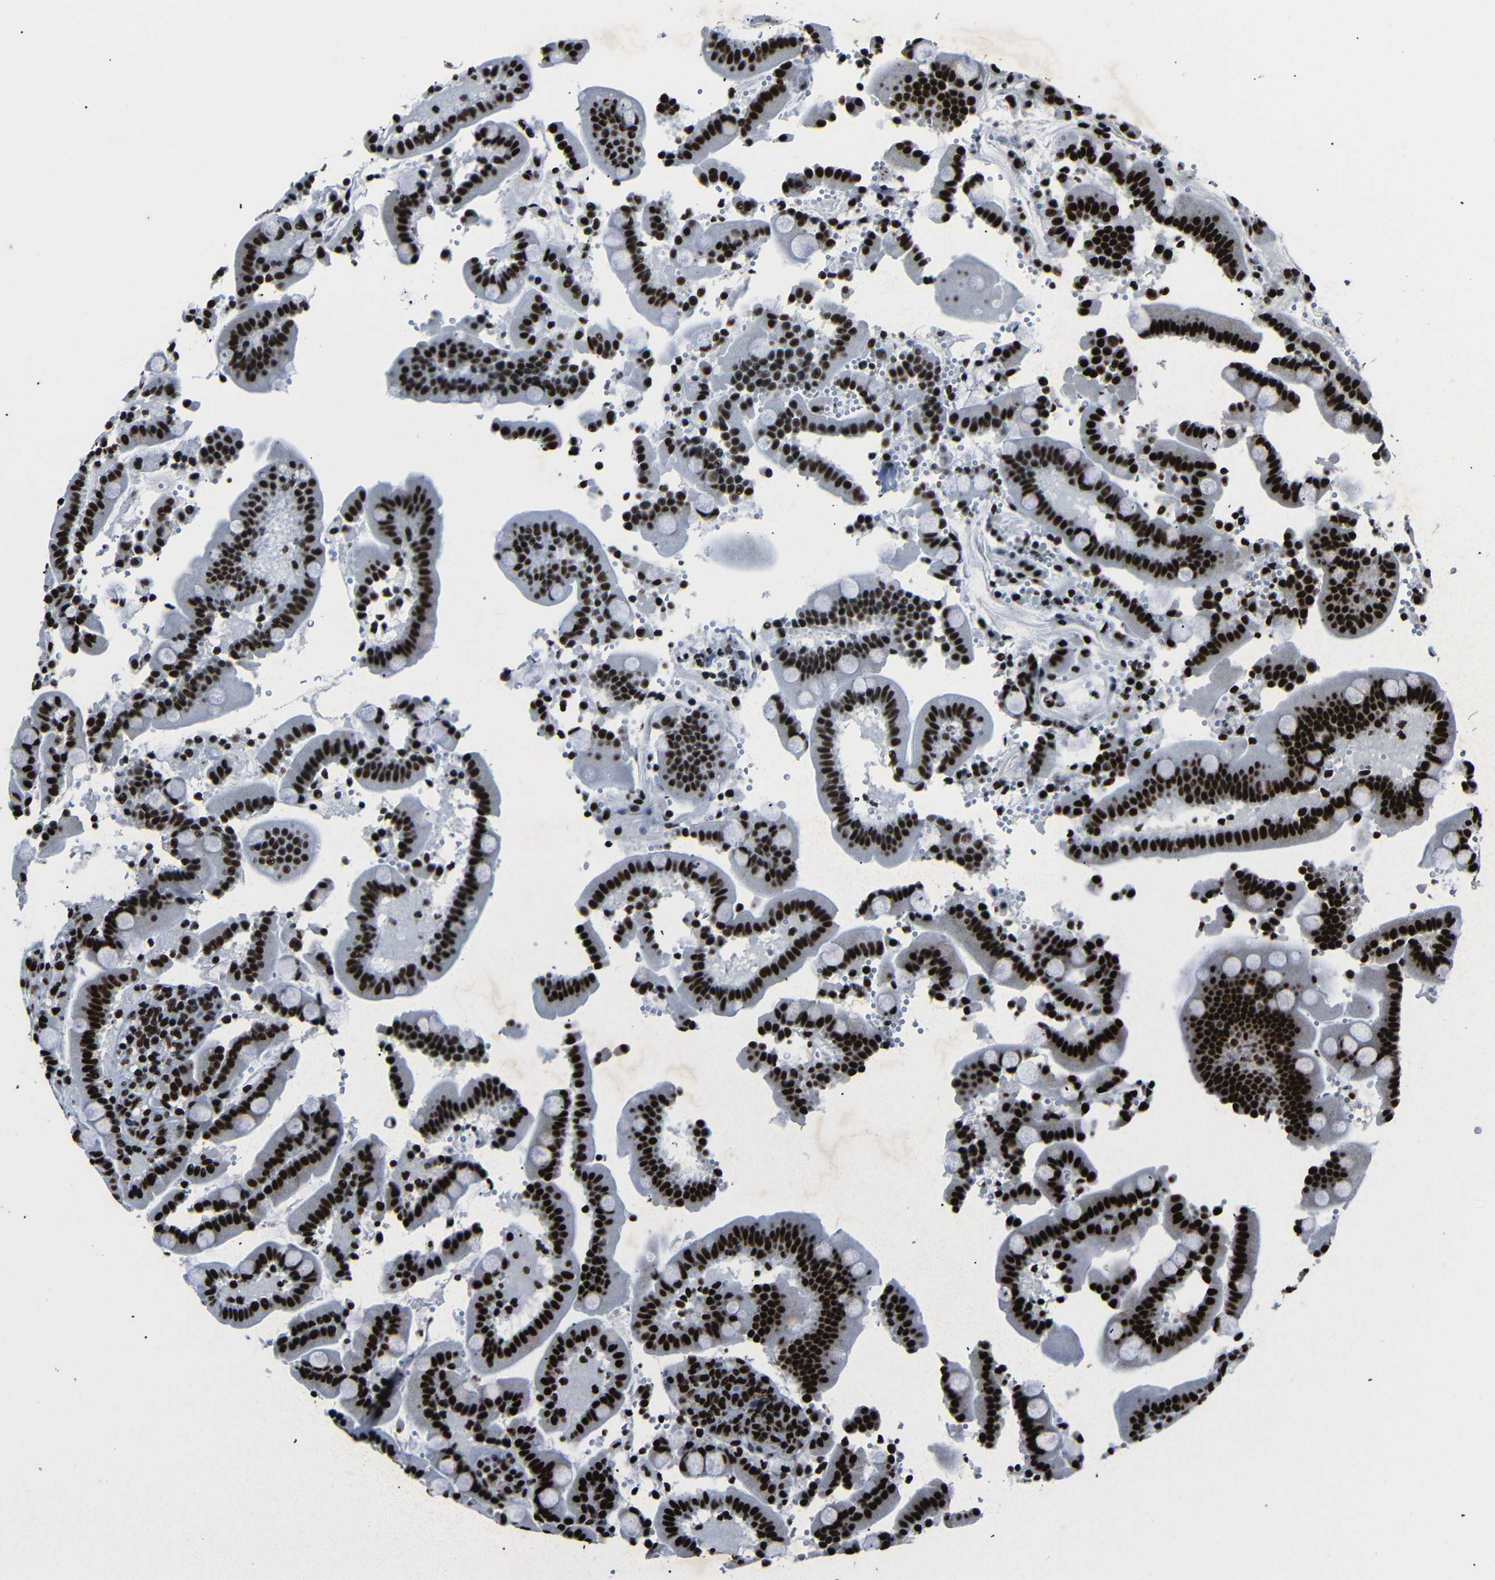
{"staining": {"intensity": "strong", "quantity": ">75%", "location": "nuclear"}, "tissue": "duodenum", "cell_type": "Glandular cells", "image_type": "normal", "snomed": [{"axis": "morphology", "description": "Normal tissue, NOS"}, {"axis": "topography", "description": "Small intestine, NOS"}], "caption": "Strong nuclear positivity for a protein is seen in about >75% of glandular cells of benign duodenum using immunohistochemistry (IHC).", "gene": "SRSF1", "patient": {"sex": "female", "age": 71}}